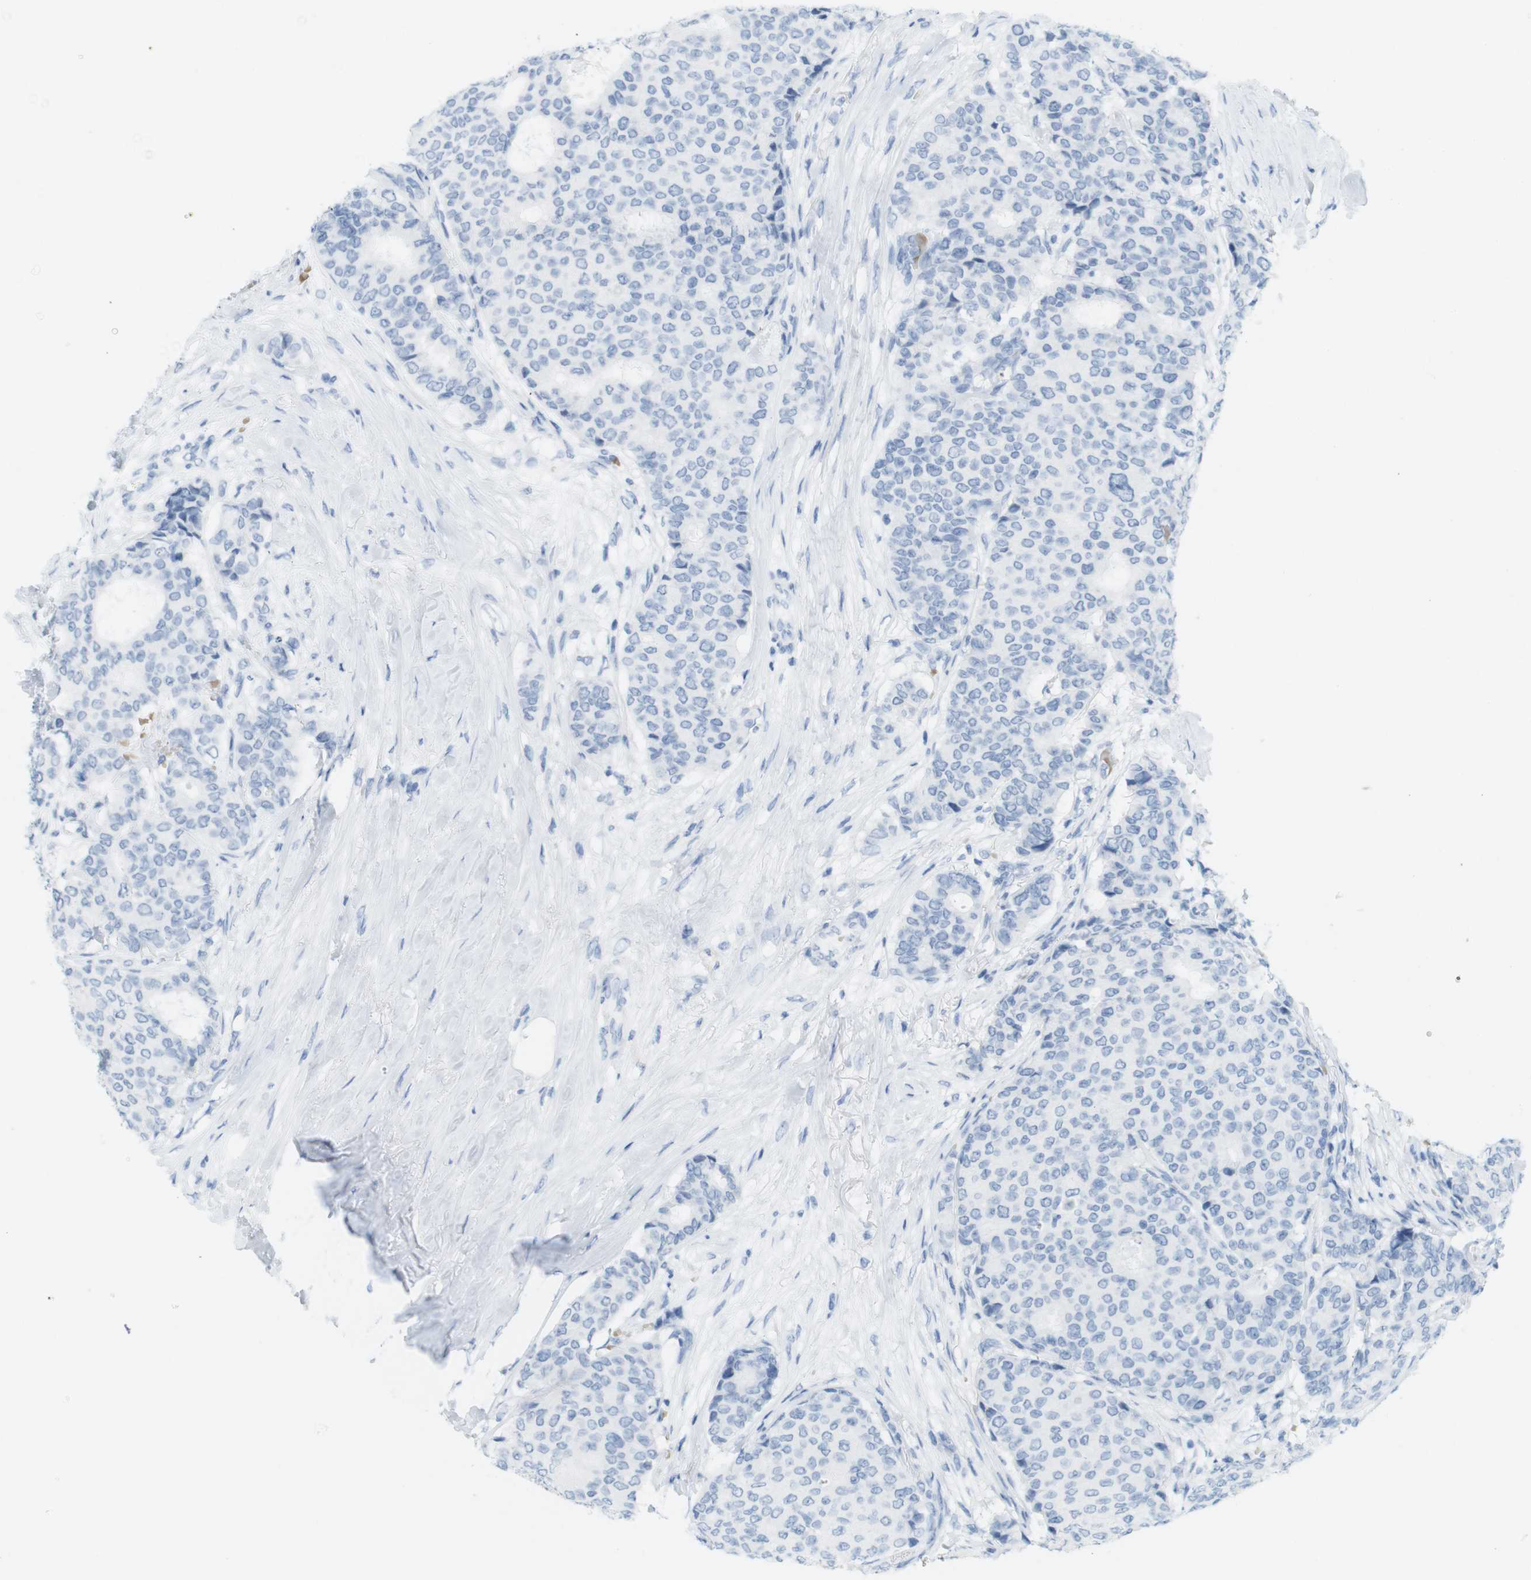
{"staining": {"intensity": "negative", "quantity": "none", "location": "none"}, "tissue": "breast cancer", "cell_type": "Tumor cells", "image_type": "cancer", "snomed": [{"axis": "morphology", "description": "Duct carcinoma"}, {"axis": "topography", "description": "Breast"}], "caption": "Human breast invasive ductal carcinoma stained for a protein using immunohistochemistry demonstrates no staining in tumor cells.", "gene": "TNNT2", "patient": {"sex": "female", "age": 75}}